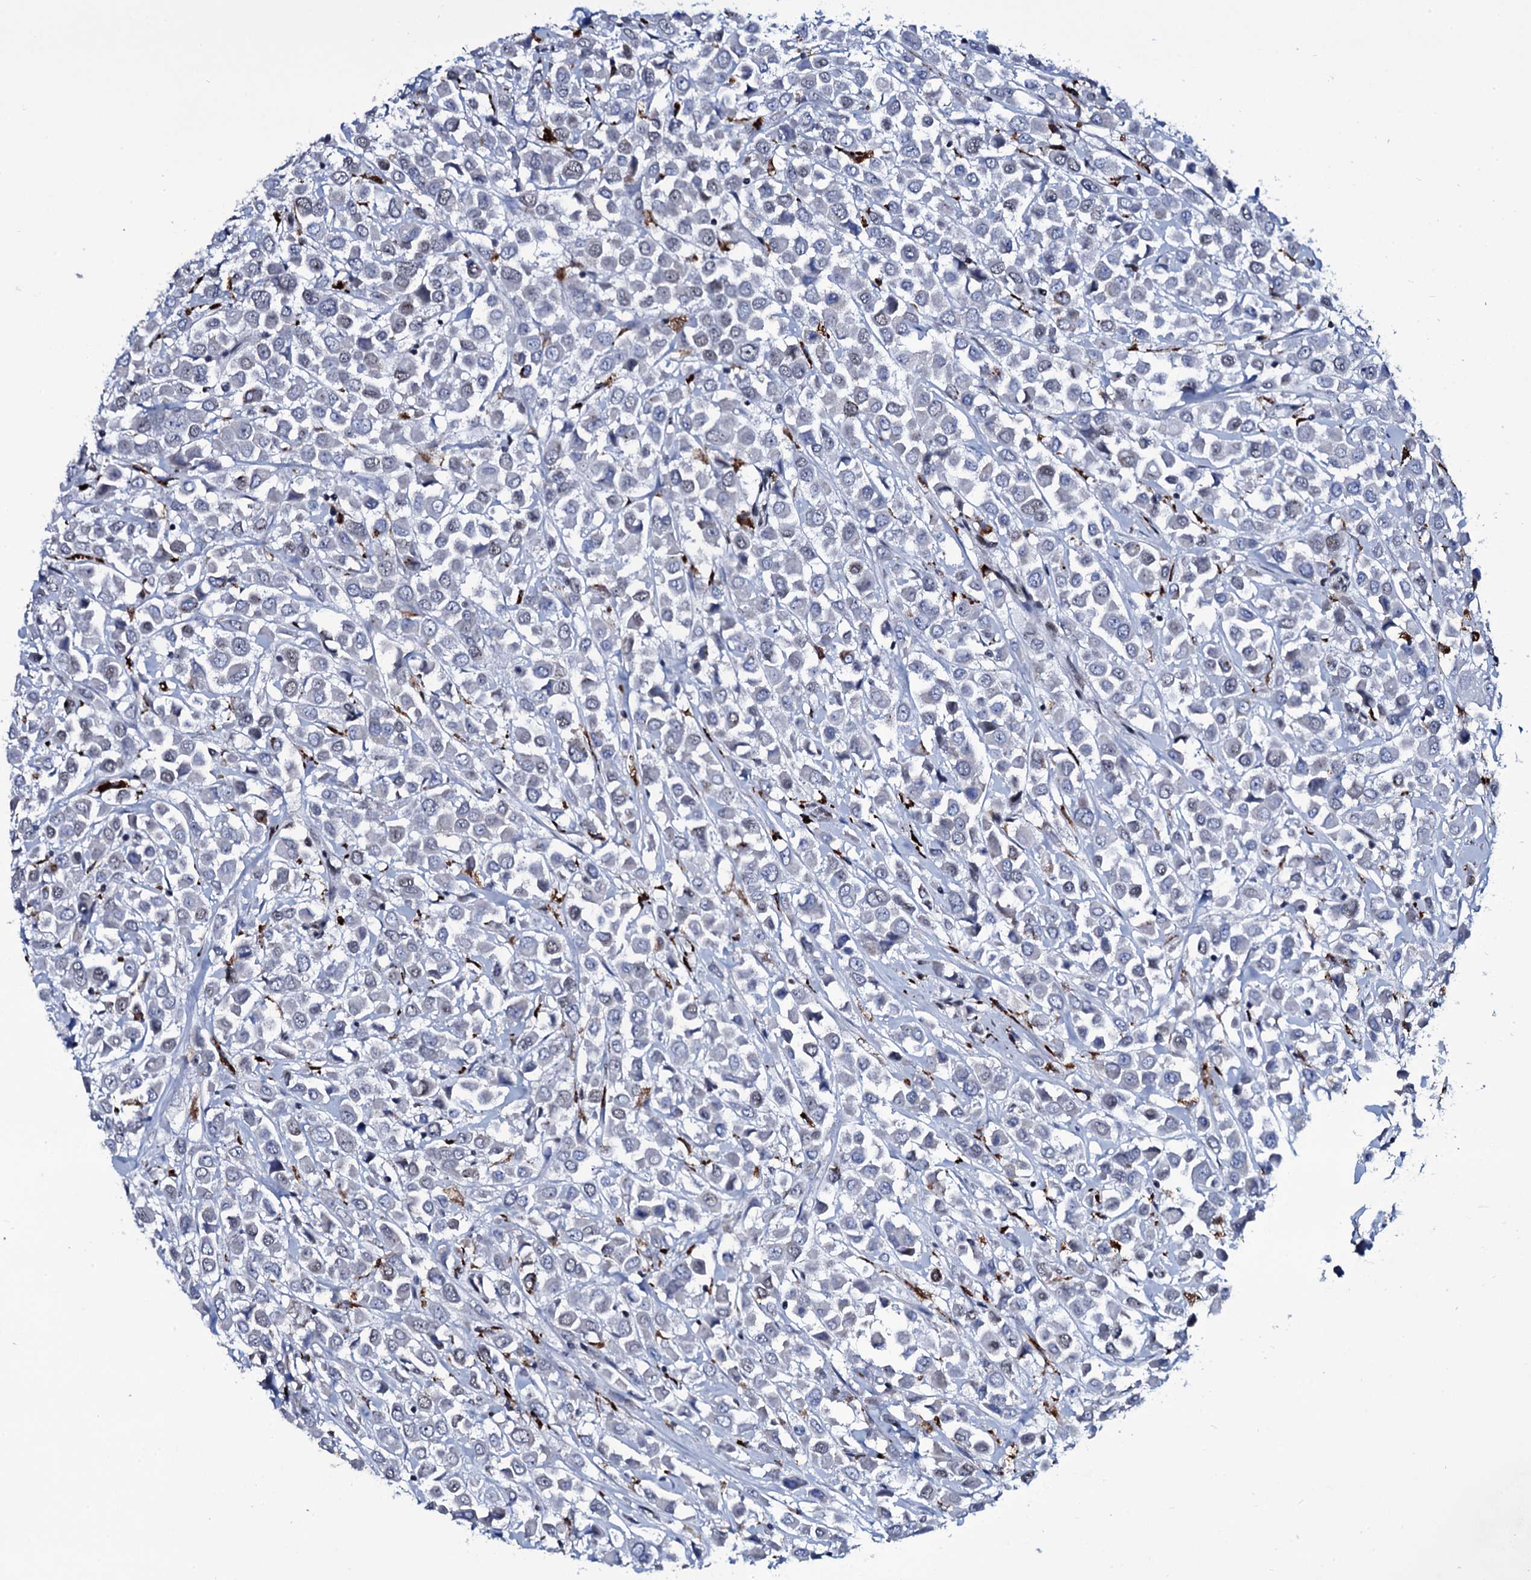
{"staining": {"intensity": "negative", "quantity": "none", "location": "none"}, "tissue": "breast cancer", "cell_type": "Tumor cells", "image_type": "cancer", "snomed": [{"axis": "morphology", "description": "Duct carcinoma"}, {"axis": "topography", "description": "Breast"}], "caption": "Immunohistochemistry of breast cancer (infiltrating ductal carcinoma) demonstrates no positivity in tumor cells.", "gene": "ZMIZ2", "patient": {"sex": "female", "age": 61}}